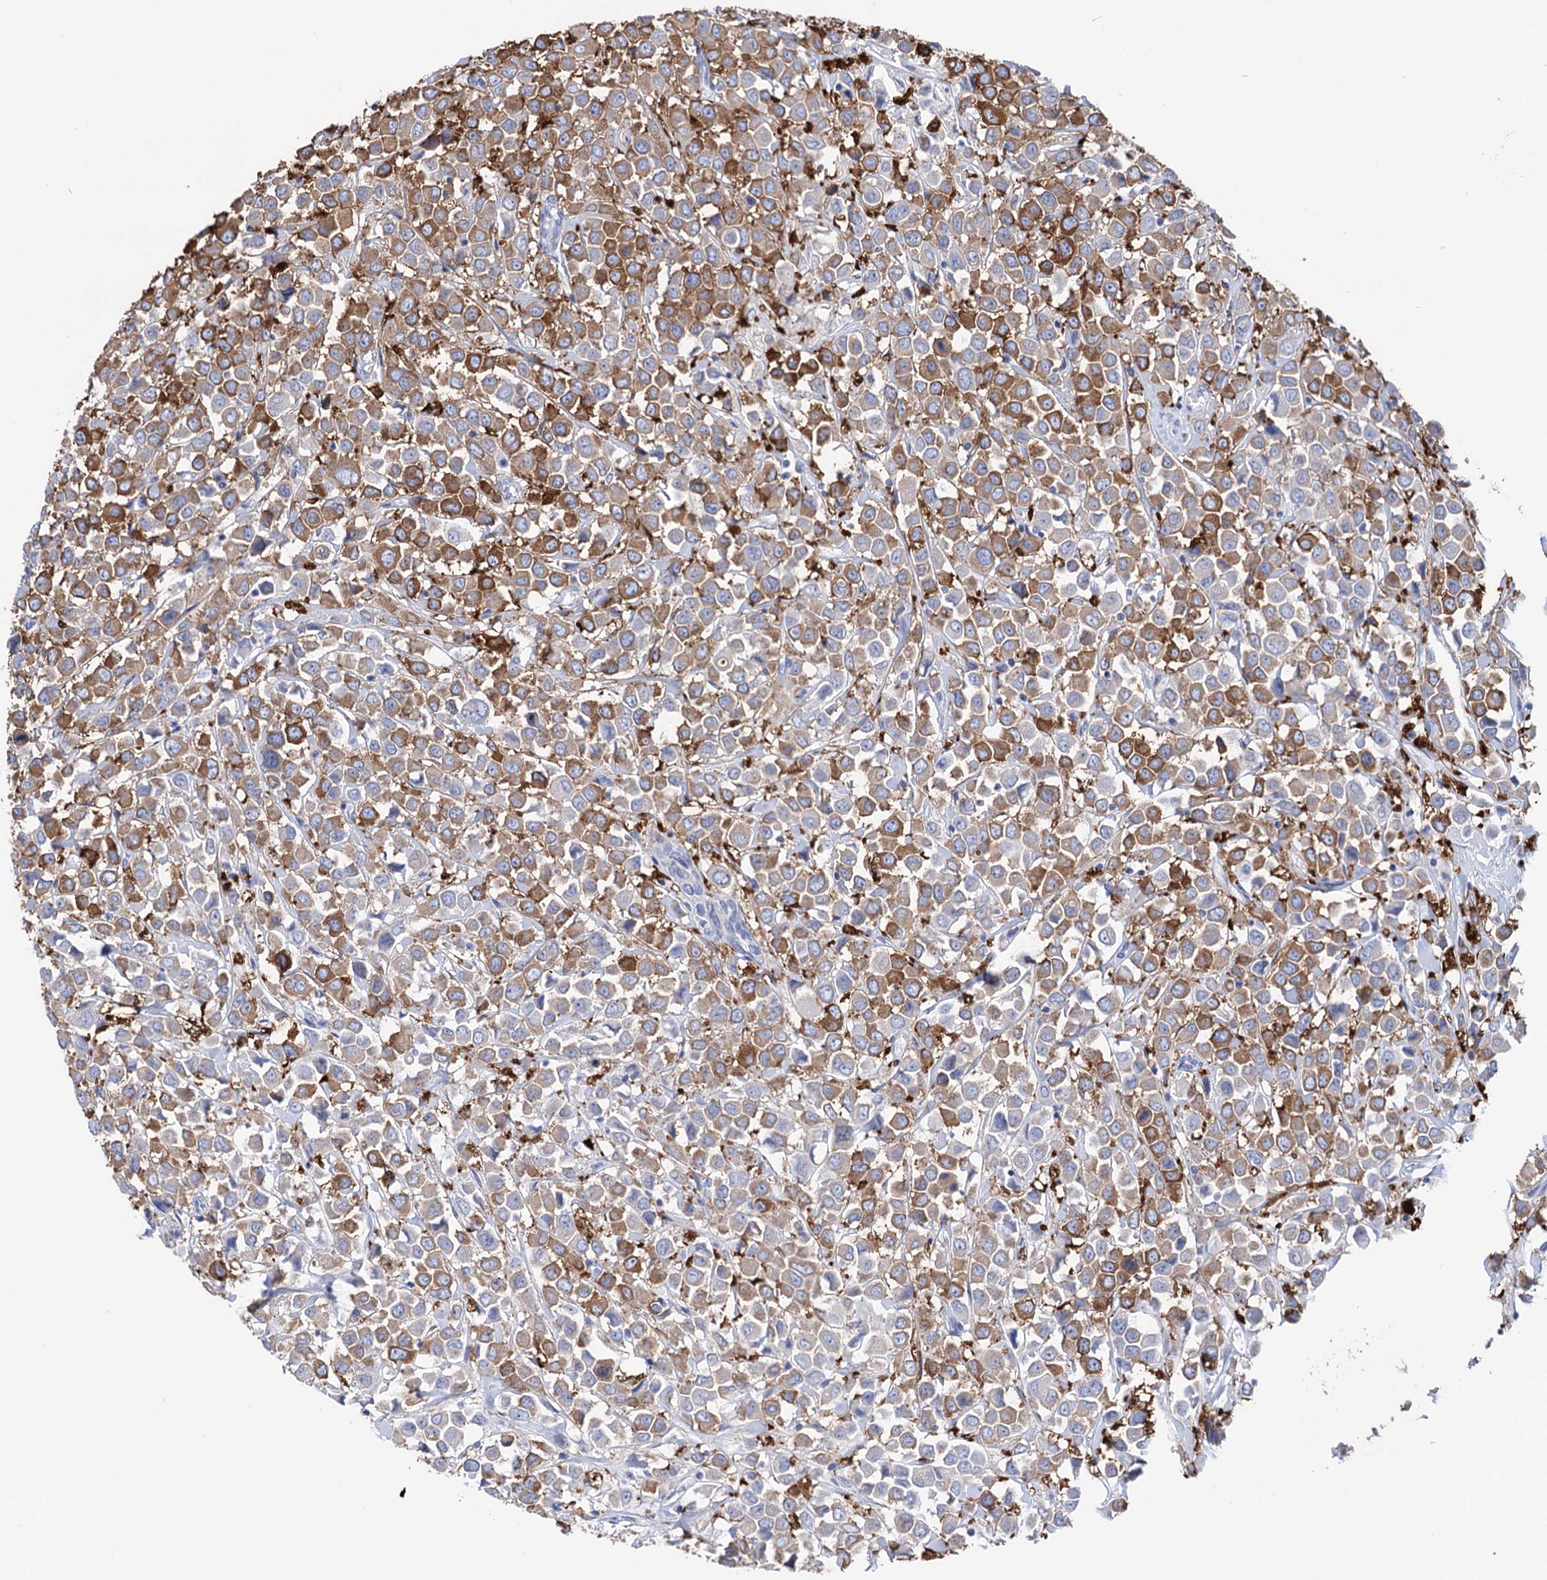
{"staining": {"intensity": "moderate", "quantity": "25%-75%", "location": "cytoplasmic/membranous"}, "tissue": "breast cancer", "cell_type": "Tumor cells", "image_type": "cancer", "snomed": [{"axis": "morphology", "description": "Duct carcinoma"}, {"axis": "topography", "description": "Breast"}], "caption": "Intraductal carcinoma (breast) stained with a protein marker reveals moderate staining in tumor cells.", "gene": "BBS4", "patient": {"sex": "female", "age": 61}}